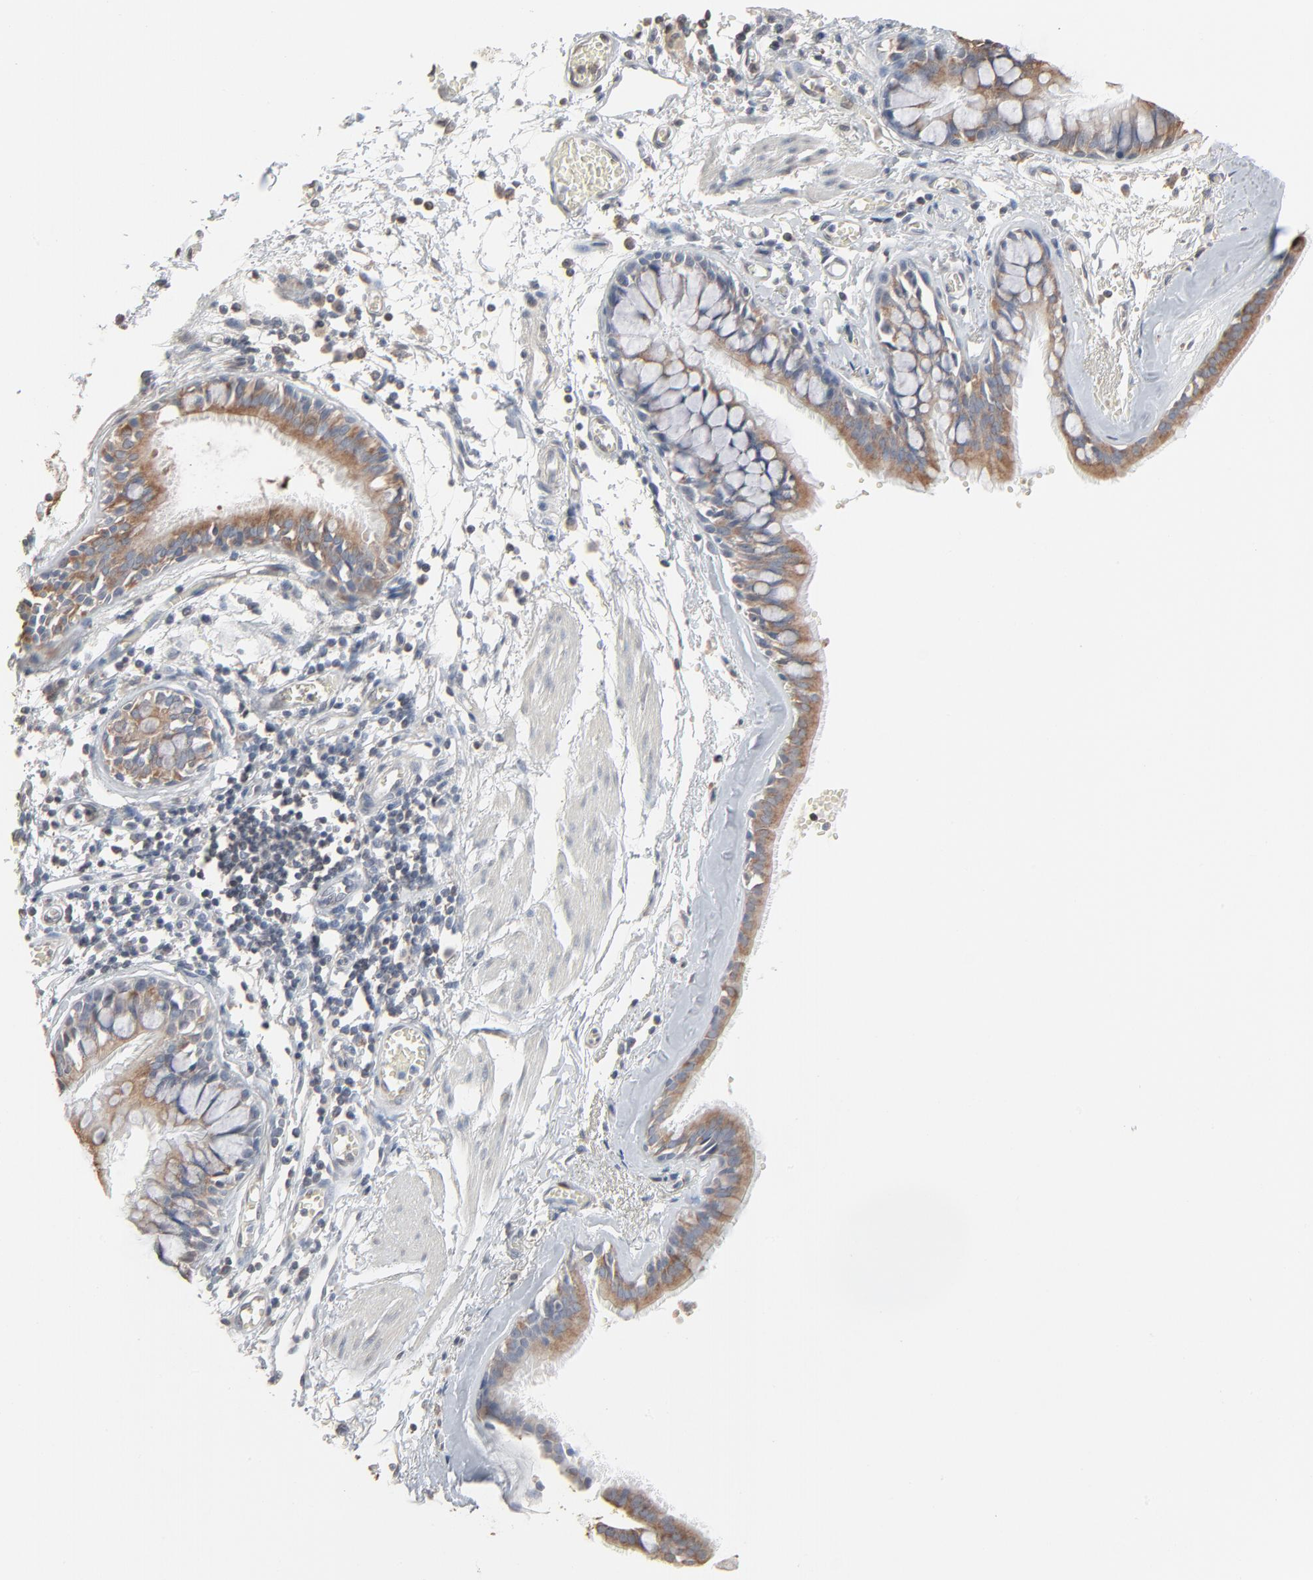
{"staining": {"intensity": "moderate", "quantity": ">75%", "location": "none"}, "tissue": "bronchus", "cell_type": "Respiratory epithelial cells", "image_type": "normal", "snomed": [{"axis": "morphology", "description": "Normal tissue, NOS"}, {"axis": "topography", "description": "Bronchus"}, {"axis": "topography", "description": "Lung"}], "caption": "High-power microscopy captured an immunohistochemistry (IHC) image of benign bronchus, revealing moderate None expression in approximately >75% of respiratory epithelial cells.", "gene": "CCT5", "patient": {"sex": "female", "age": 56}}